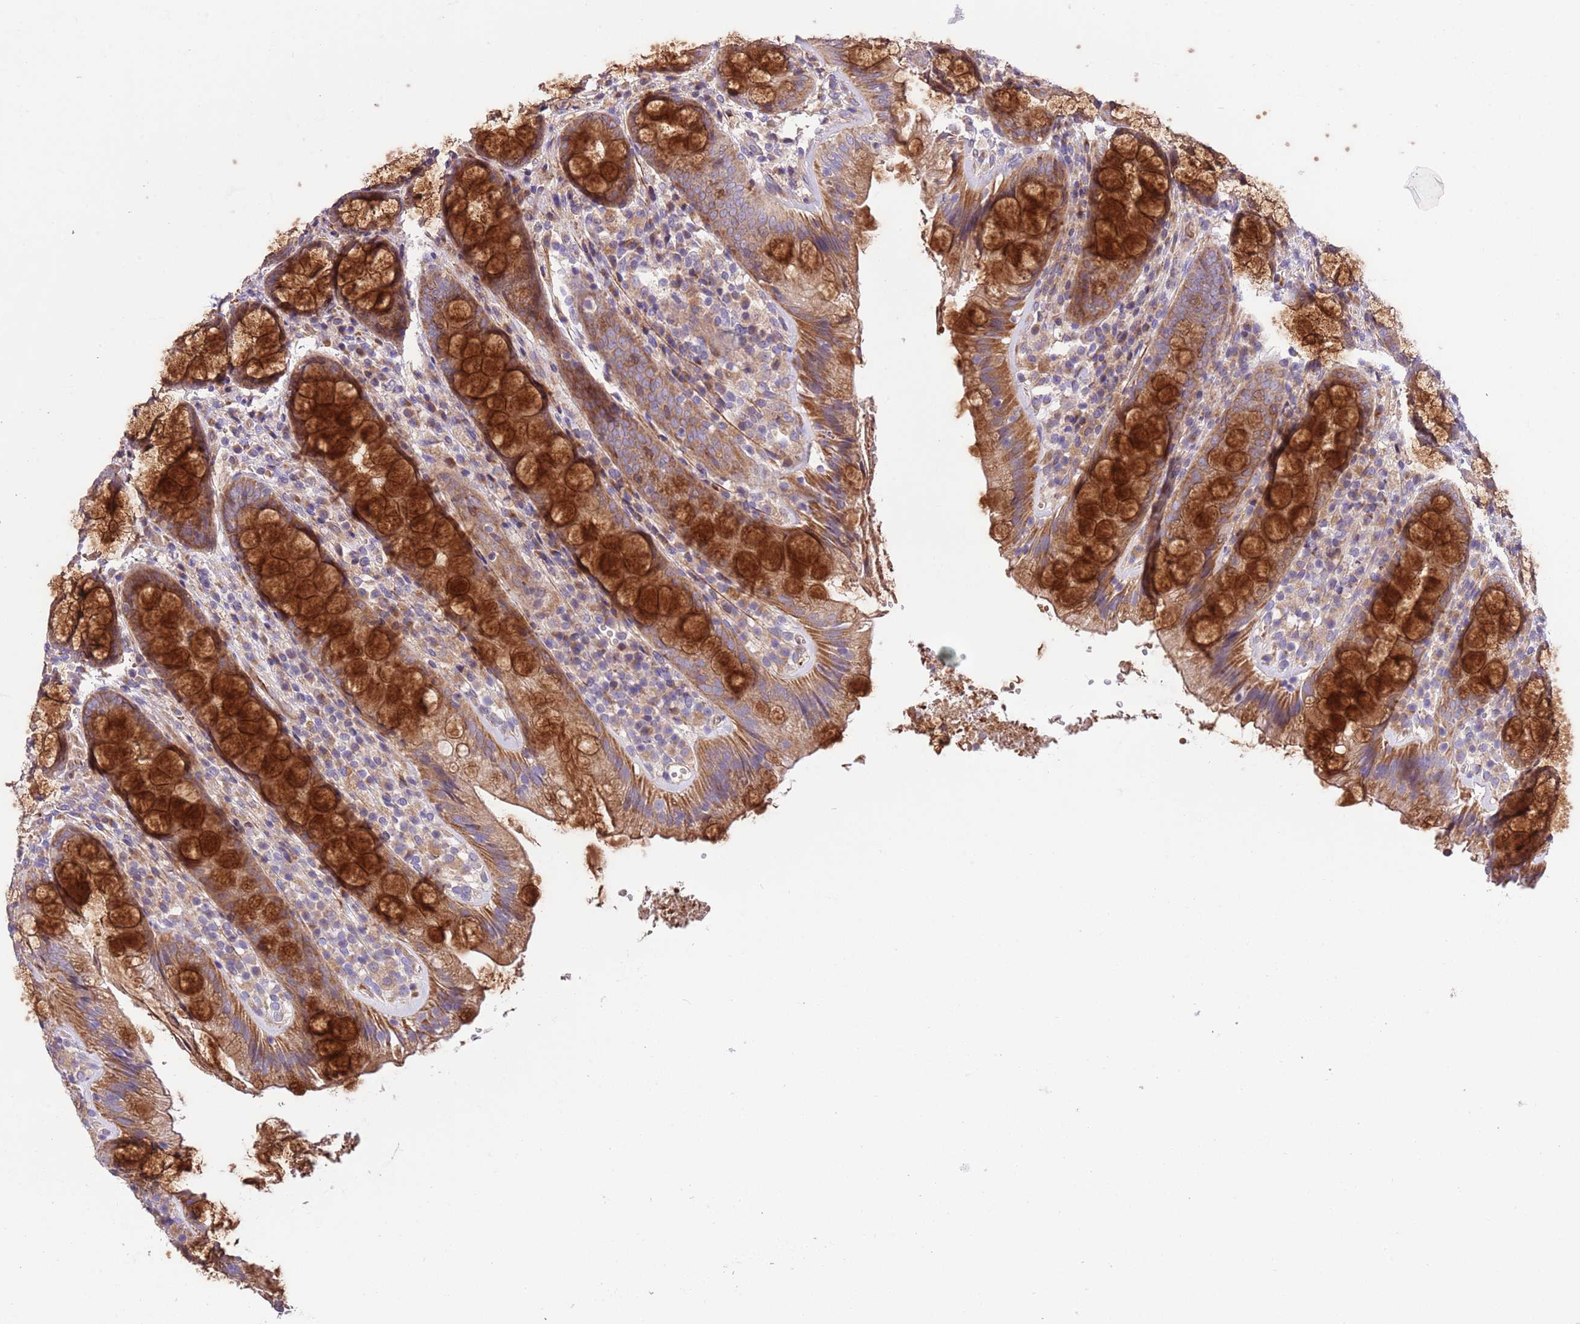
{"staining": {"intensity": "strong", "quantity": ">75%", "location": "cytoplasmic/membranous"}, "tissue": "rectum", "cell_type": "Glandular cells", "image_type": "normal", "snomed": [{"axis": "morphology", "description": "Normal tissue, NOS"}, {"axis": "topography", "description": "Rectum"}], "caption": "Rectum was stained to show a protein in brown. There is high levels of strong cytoplasmic/membranous staining in about >75% of glandular cells.", "gene": "PIGA", "patient": {"sex": "male", "age": 83}}